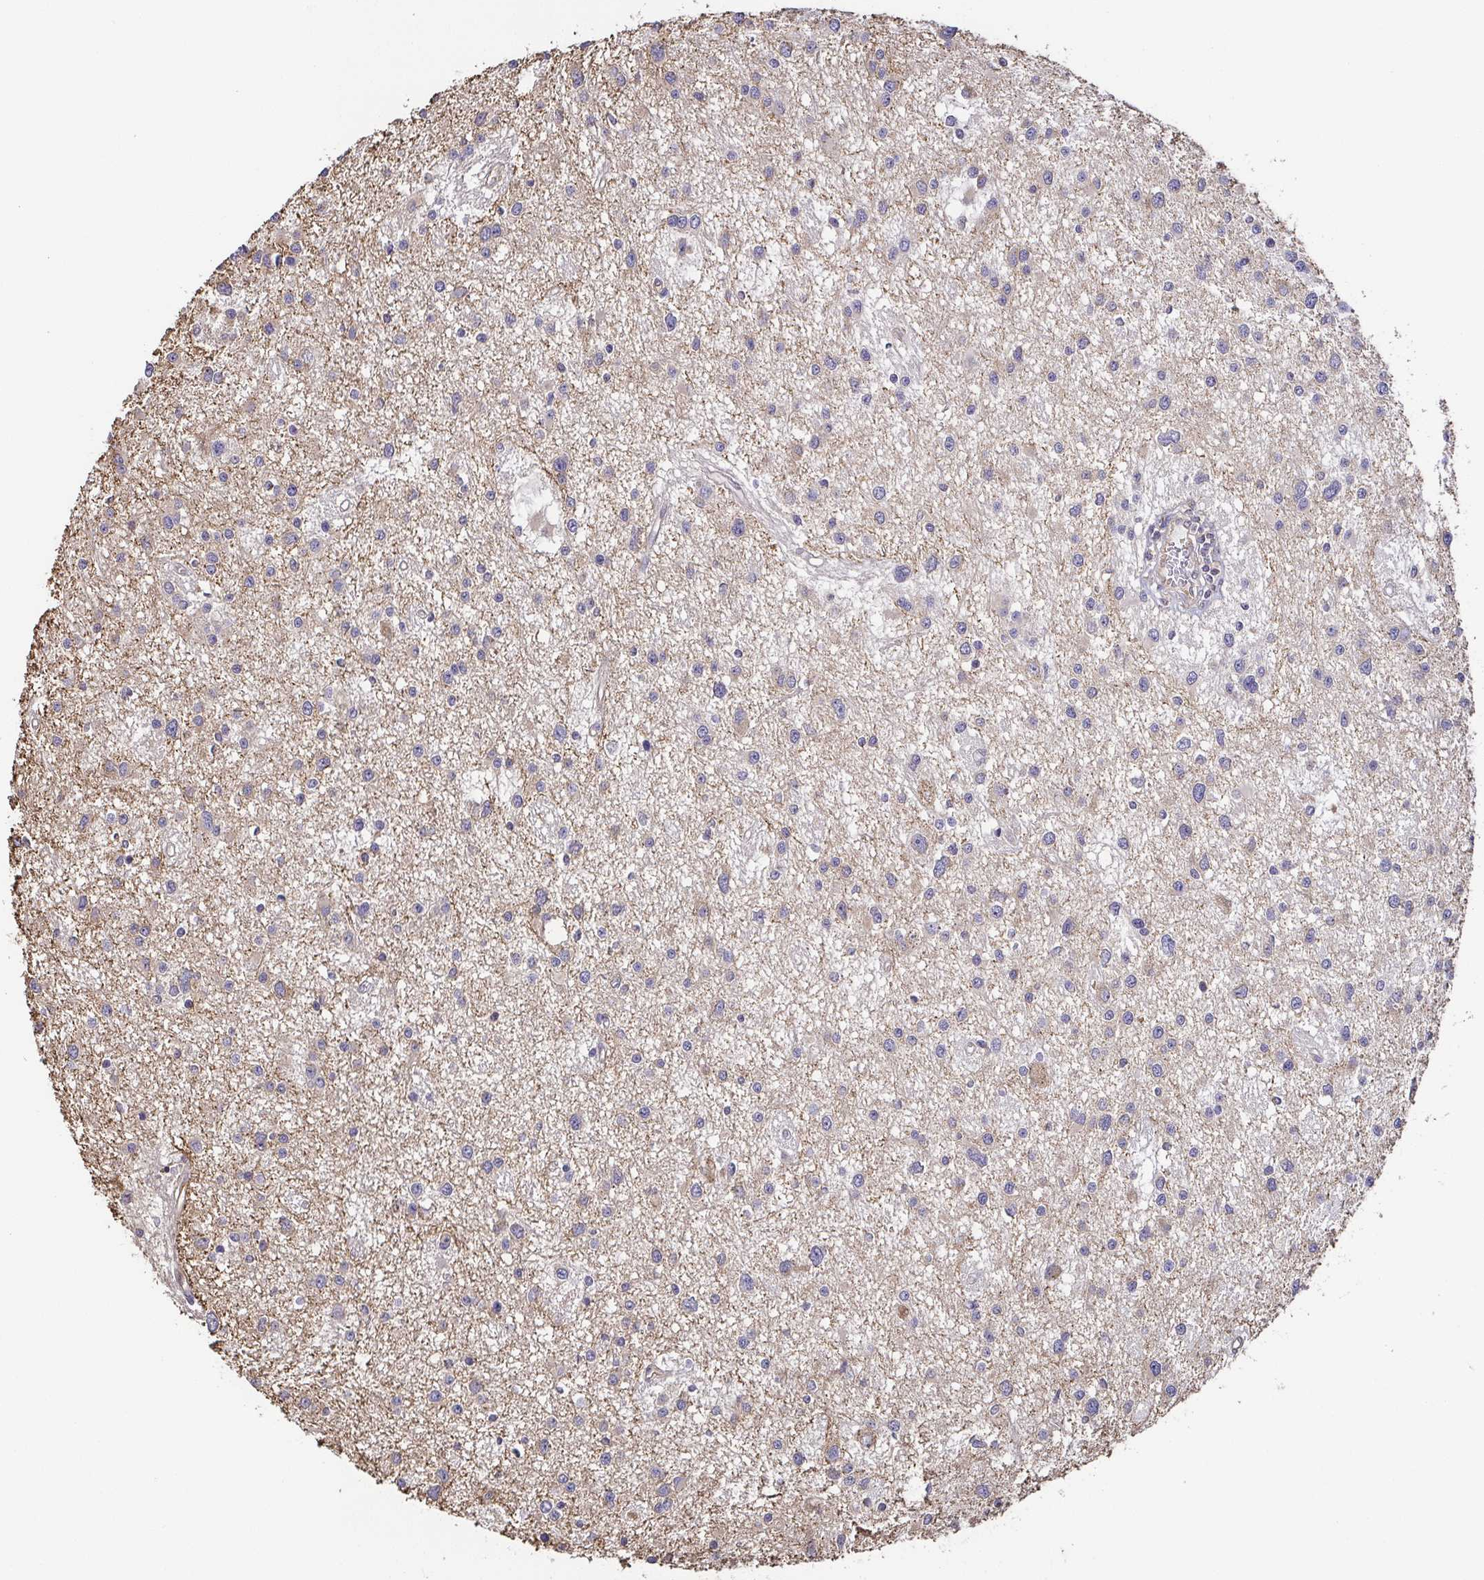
{"staining": {"intensity": "negative", "quantity": "none", "location": "none"}, "tissue": "glioma", "cell_type": "Tumor cells", "image_type": "cancer", "snomed": [{"axis": "morphology", "description": "Glioma, malignant, High grade"}, {"axis": "topography", "description": "Brain"}], "caption": "DAB immunohistochemical staining of human malignant glioma (high-grade) shows no significant expression in tumor cells. Nuclei are stained in blue.", "gene": "EIF3D", "patient": {"sex": "male", "age": 54}}